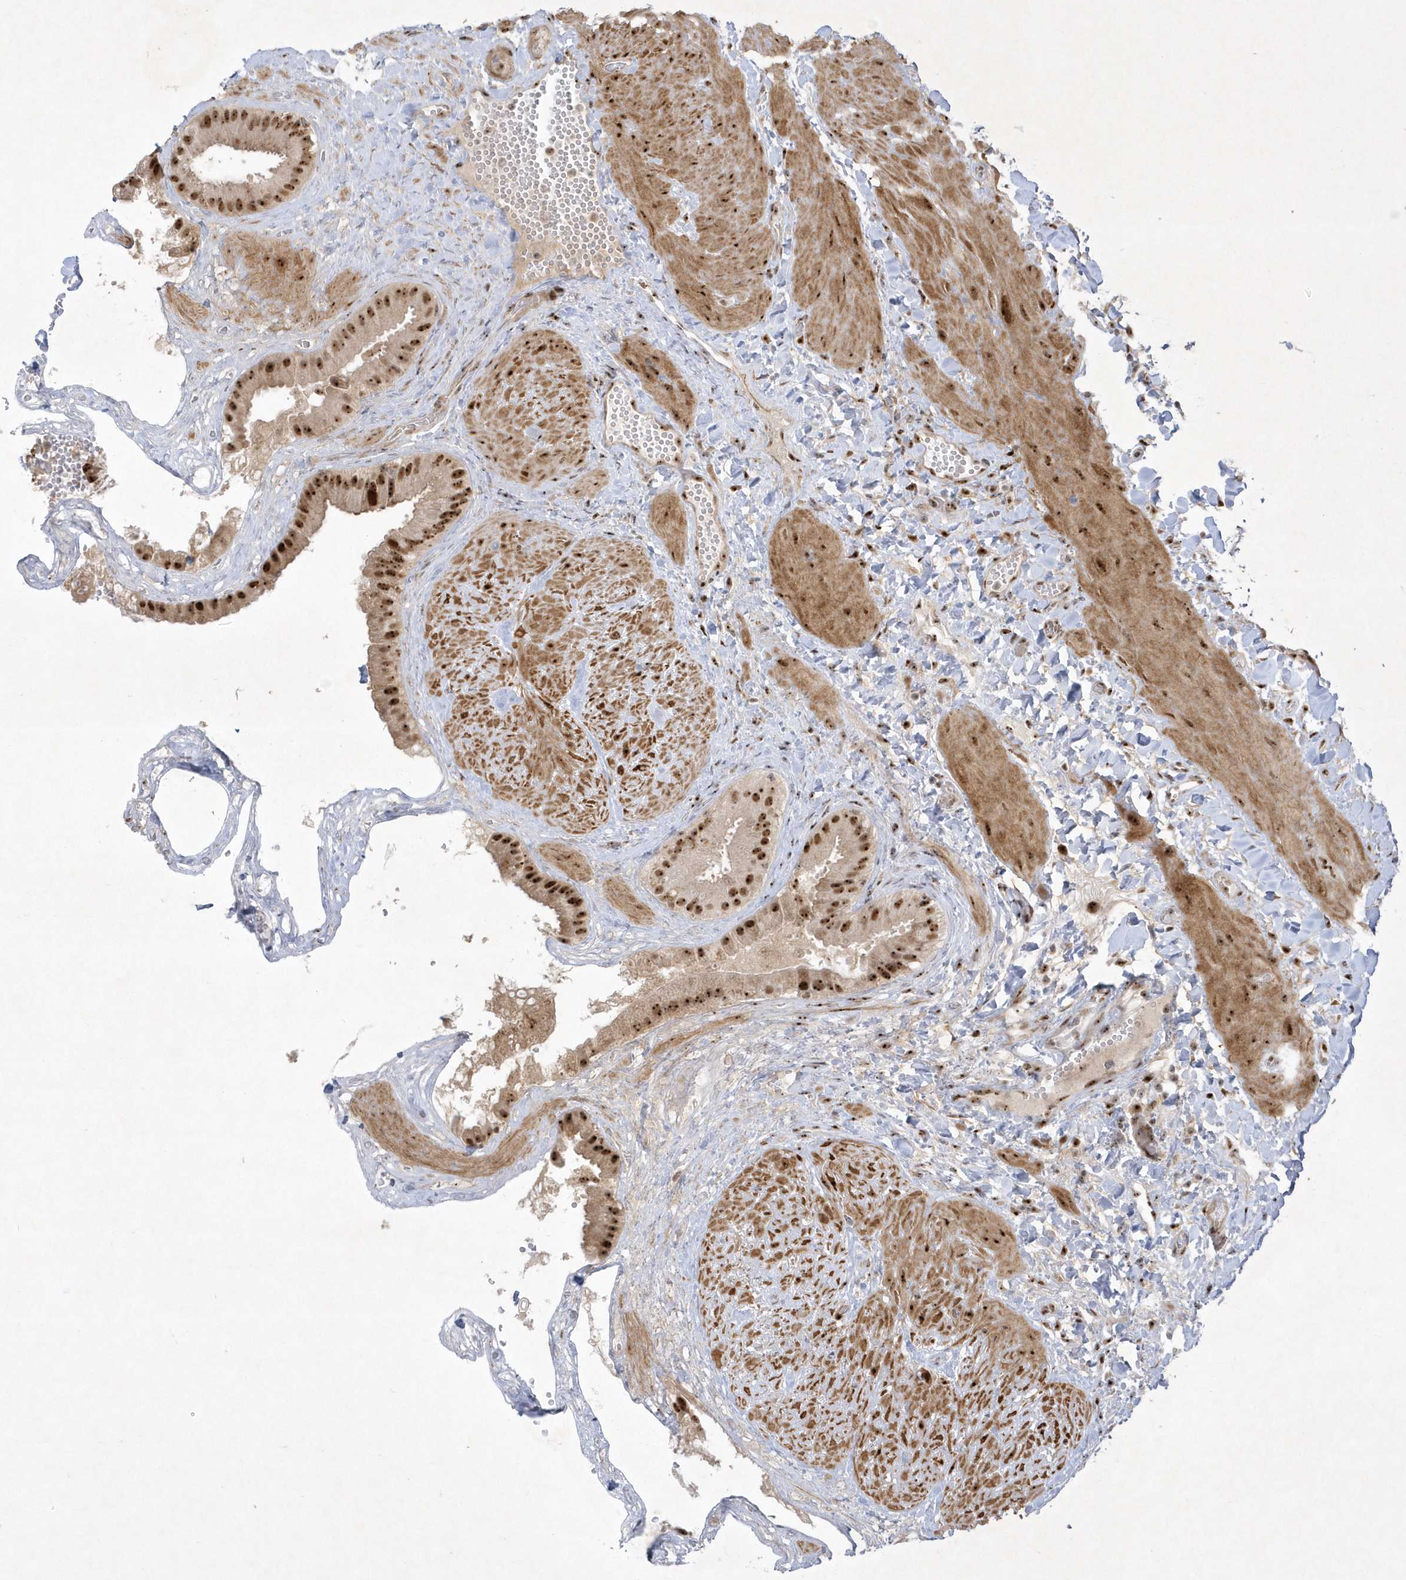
{"staining": {"intensity": "strong", "quantity": ">75%", "location": "cytoplasmic/membranous"}, "tissue": "gallbladder", "cell_type": "Glandular cells", "image_type": "normal", "snomed": [{"axis": "morphology", "description": "Normal tissue, NOS"}, {"axis": "topography", "description": "Gallbladder"}], "caption": "A brown stain labels strong cytoplasmic/membranous expression of a protein in glandular cells of normal human gallbladder. (brown staining indicates protein expression, while blue staining denotes nuclei).", "gene": "NPM3", "patient": {"sex": "male", "age": 55}}